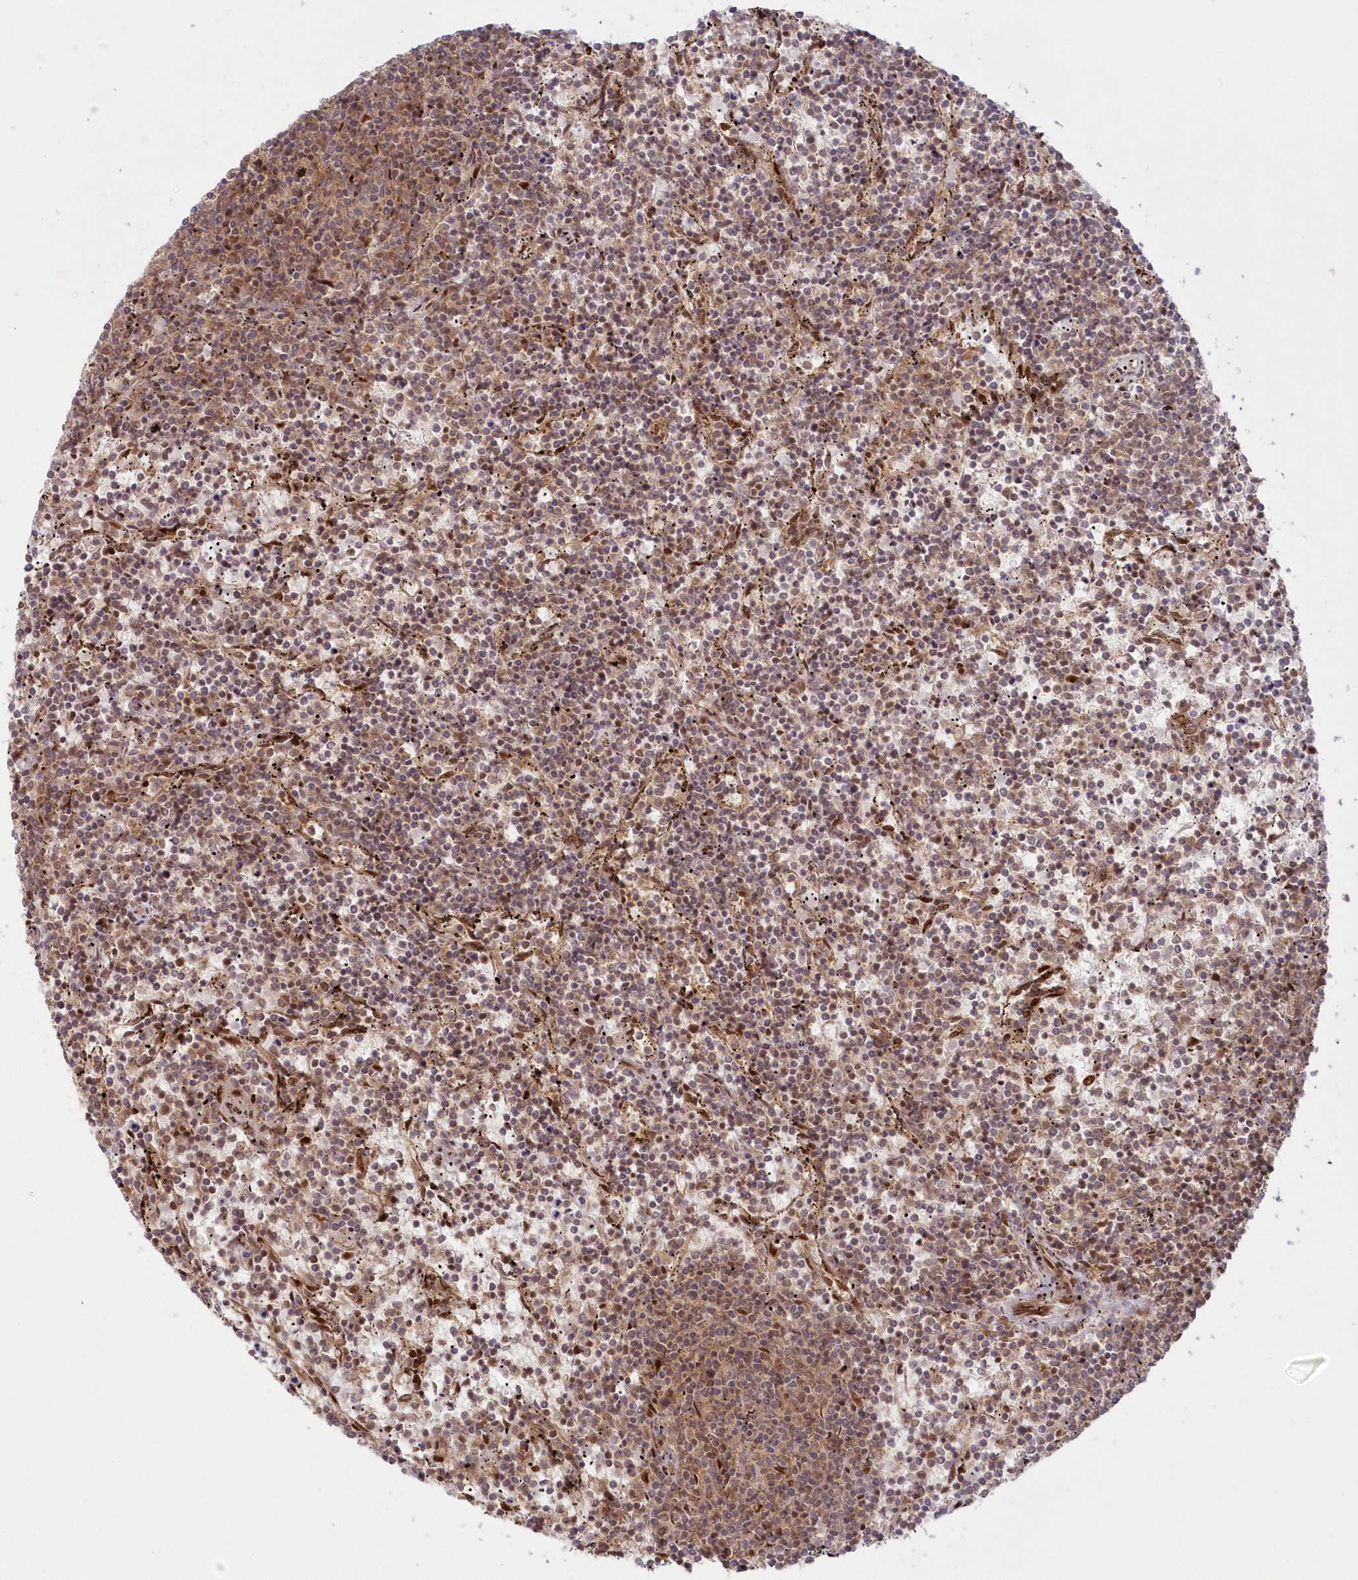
{"staining": {"intensity": "negative", "quantity": "none", "location": "none"}, "tissue": "lymphoma", "cell_type": "Tumor cells", "image_type": "cancer", "snomed": [{"axis": "morphology", "description": "Malignant lymphoma, non-Hodgkin's type, Low grade"}, {"axis": "topography", "description": "Spleen"}], "caption": "The photomicrograph demonstrates no significant staining in tumor cells of malignant lymphoma, non-Hodgkin's type (low-grade). Brightfield microscopy of immunohistochemistry (IHC) stained with DAB (3,3'-diaminobenzidine) (brown) and hematoxylin (blue), captured at high magnification.", "gene": "TOGARAM2", "patient": {"sex": "female", "age": 50}}